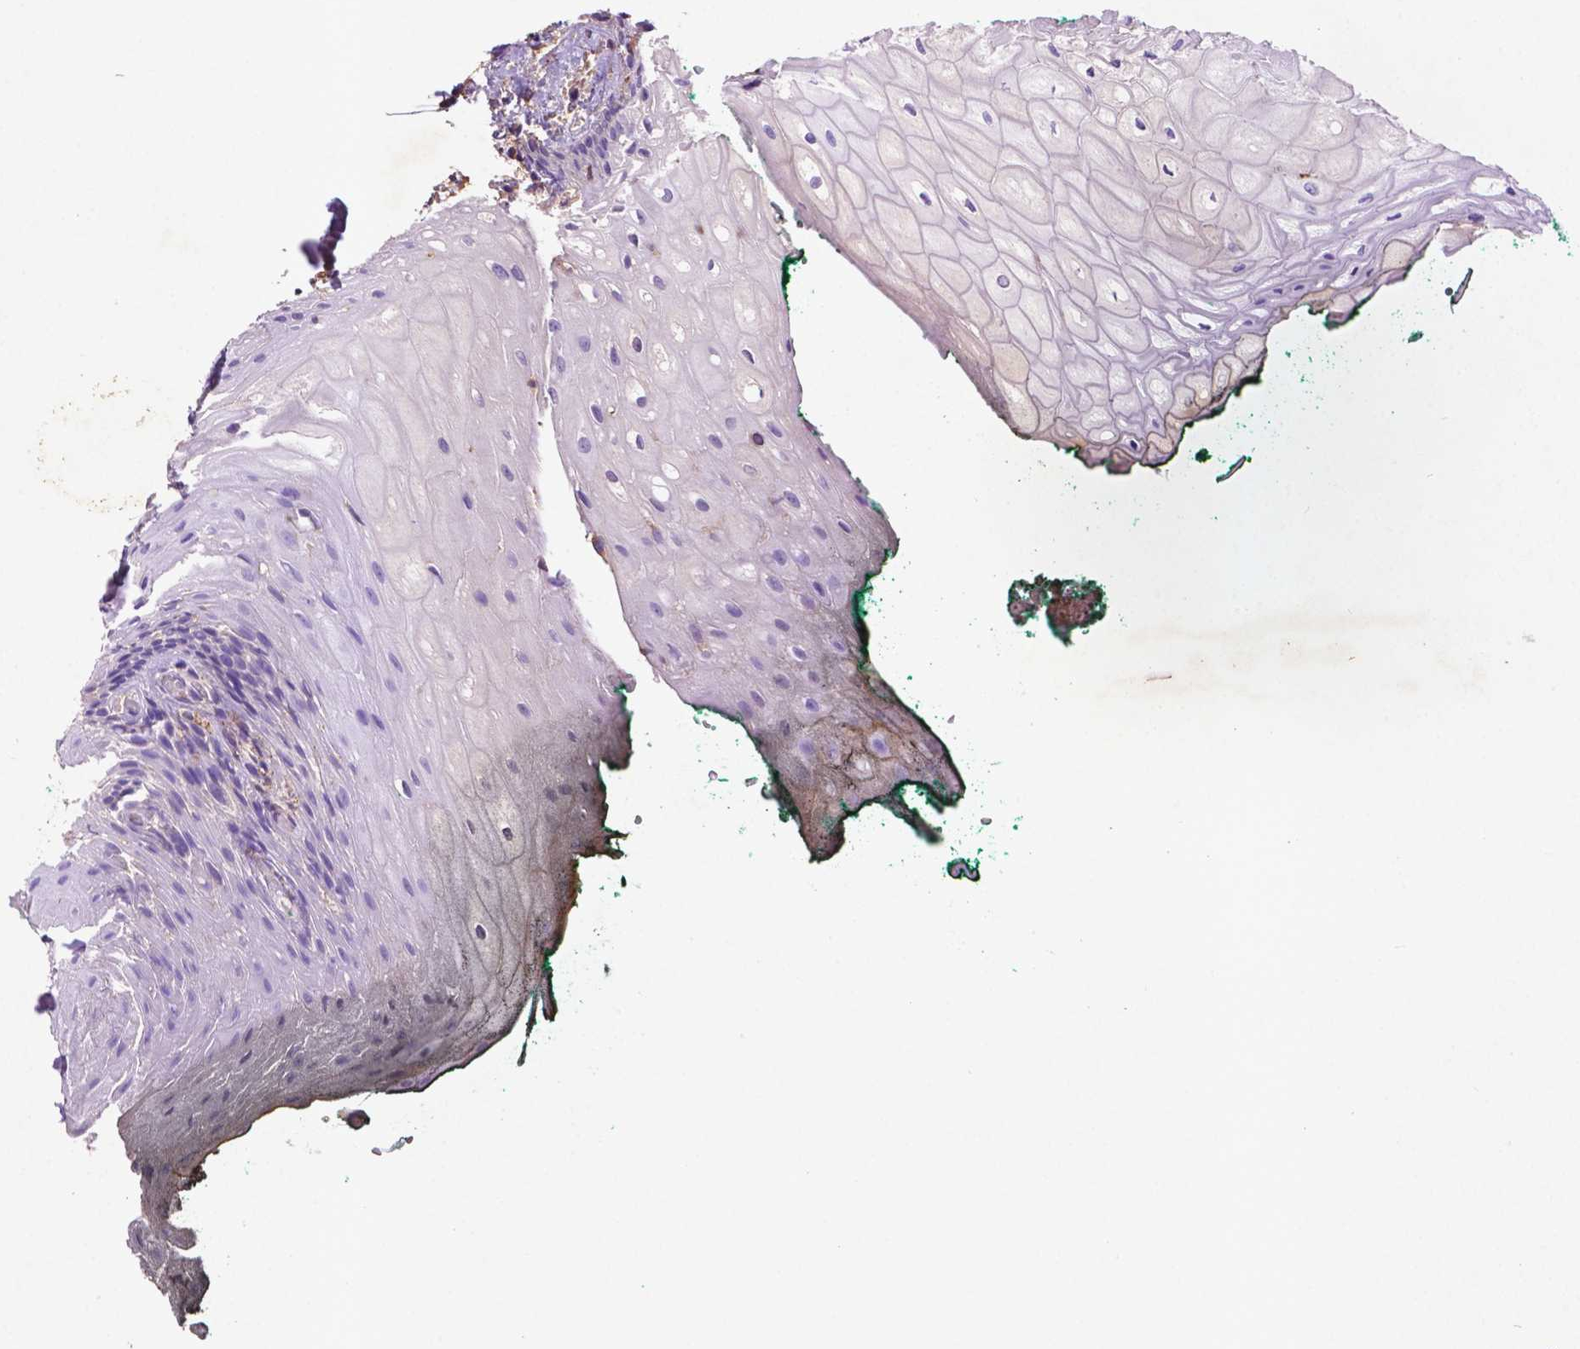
{"staining": {"intensity": "negative", "quantity": "none", "location": "none"}, "tissue": "oral mucosa", "cell_type": "Squamous epithelial cells", "image_type": "normal", "snomed": [{"axis": "morphology", "description": "Normal tissue, NOS"}, {"axis": "topography", "description": "Oral tissue"}, {"axis": "topography", "description": "Head-Neck"}], "caption": "Squamous epithelial cells are negative for protein expression in normal human oral mucosa. Nuclei are stained in blue.", "gene": "GDPD5", "patient": {"sex": "female", "age": 68}}